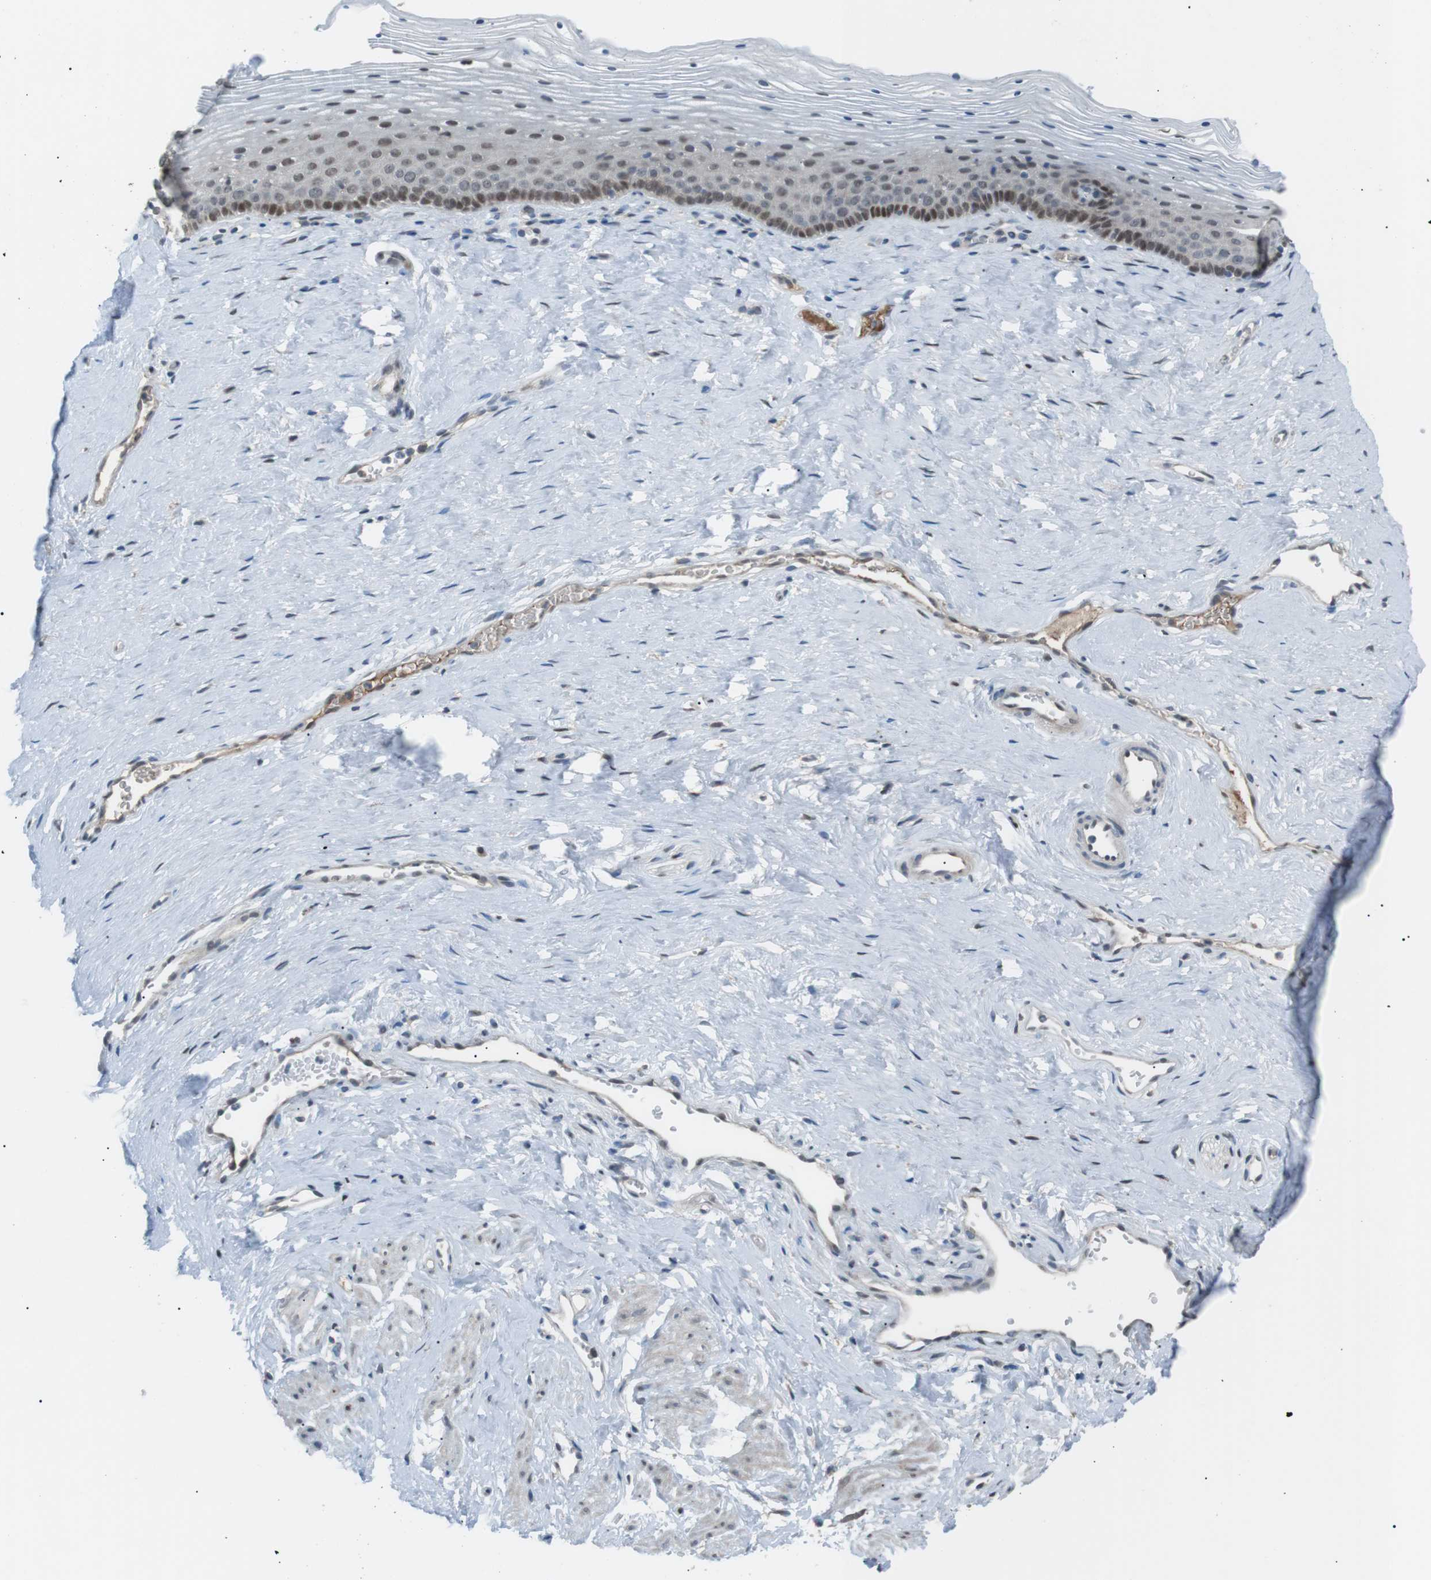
{"staining": {"intensity": "moderate", "quantity": "25%-75%", "location": "nuclear"}, "tissue": "vagina", "cell_type": "Squamous epithelial cells", "image_type": "normal", "snomed": [{"axis": "morphology", "description": "Normal tissue, NOS"}, {"axis": "topography", "description": "Vagina"}], "caption": "Immunohistochemical staining of benign human vagina displays moderate nuclear protein positivity in about 25%-75% of squamous epithelial cells.", "gene": "SRPK2", "patient": {"sex": "female", "age": 32}}